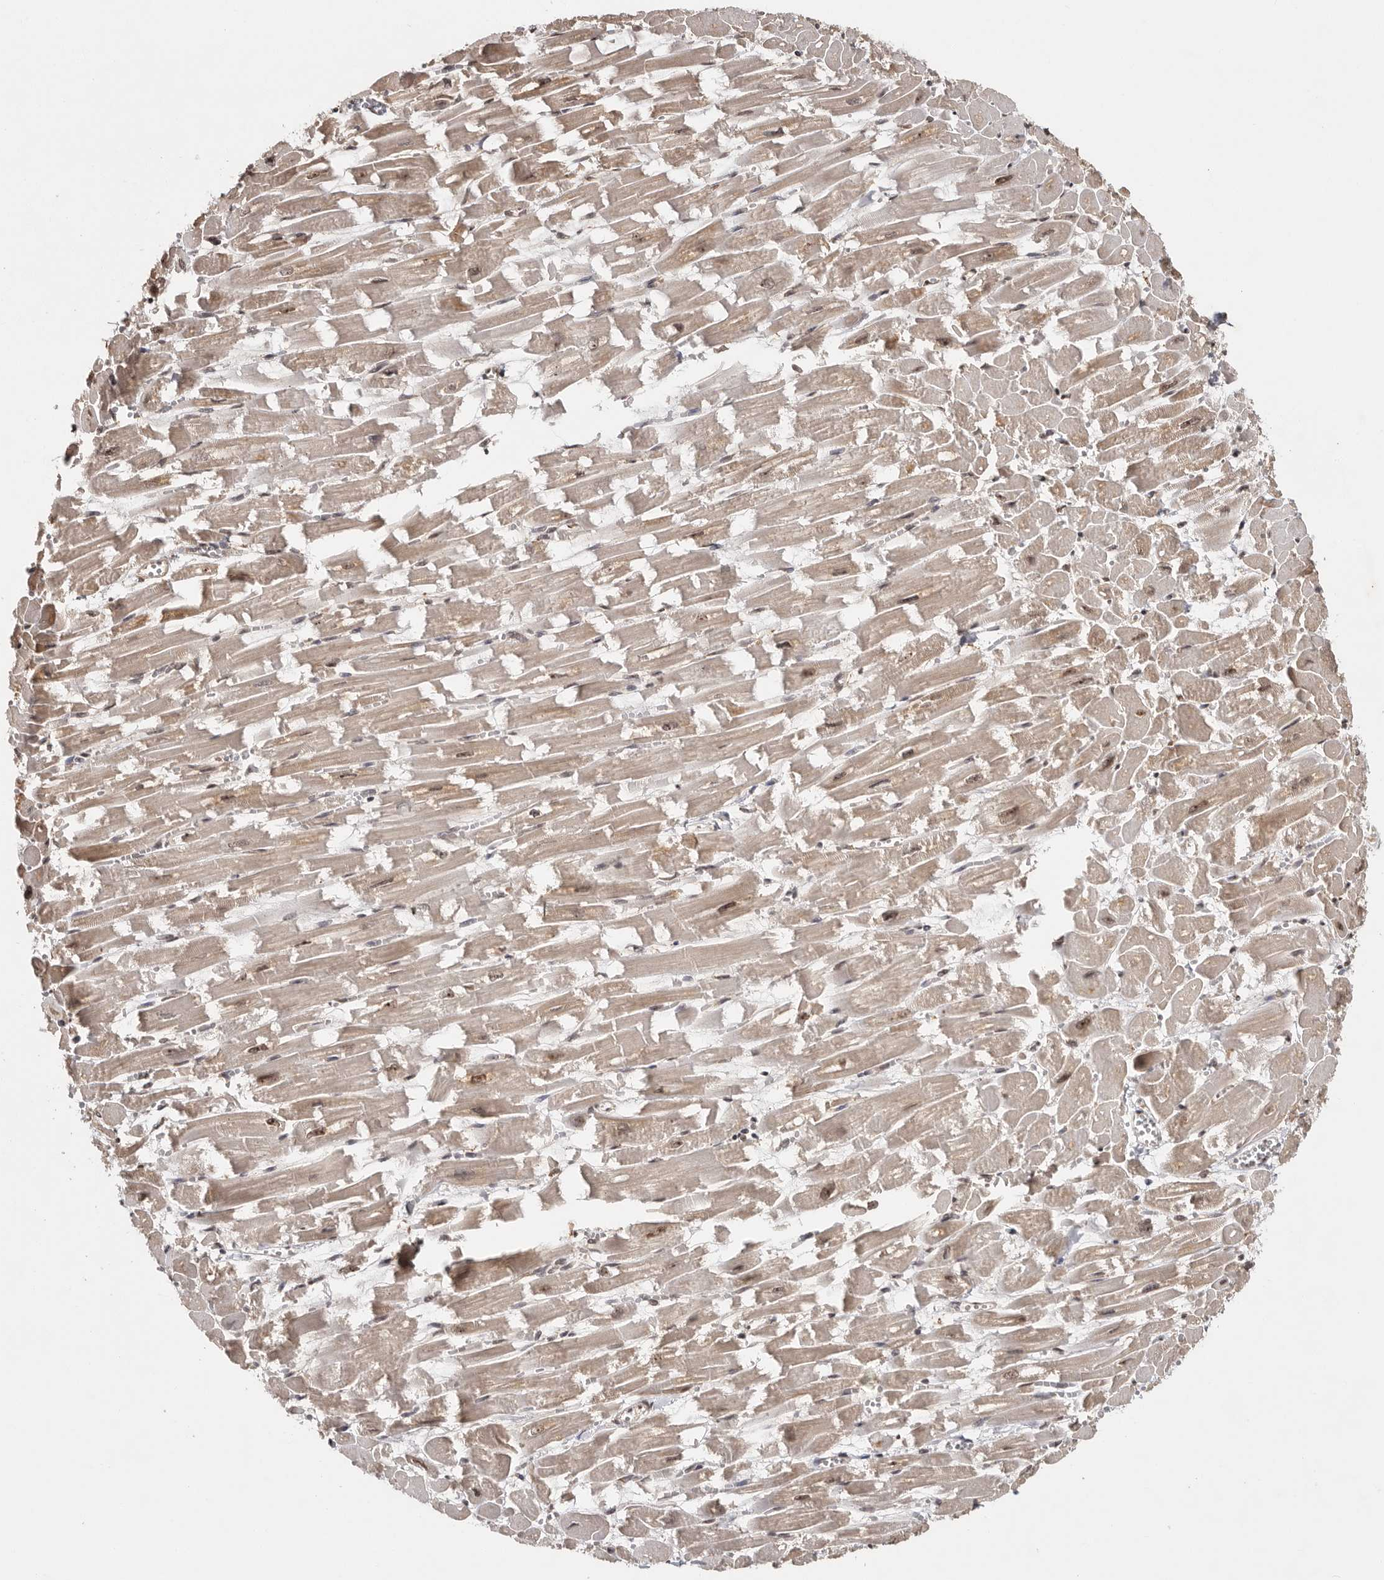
{"staining": {"intensity": "weak", "quantity": ">75%", "location": "cytoplasmic/membranous,nuclear"}, "tissue": "heart muscle", "cell_type": "Cardiomyocytes", "image_type": "normal", "snomed": [{"axis": "morphology", "description": "Normal tissue, NOS"}, {"axis": "topography", "description": "Heart"}], "caption": "A low amount of weak cytoplasmic/membranous,nuclear positivity is identified in about >75% of cardiomyocytes in unremarkable heart muscle.", "gene": "ZNF83", "patient": {"sex": "male", "age": 54}}